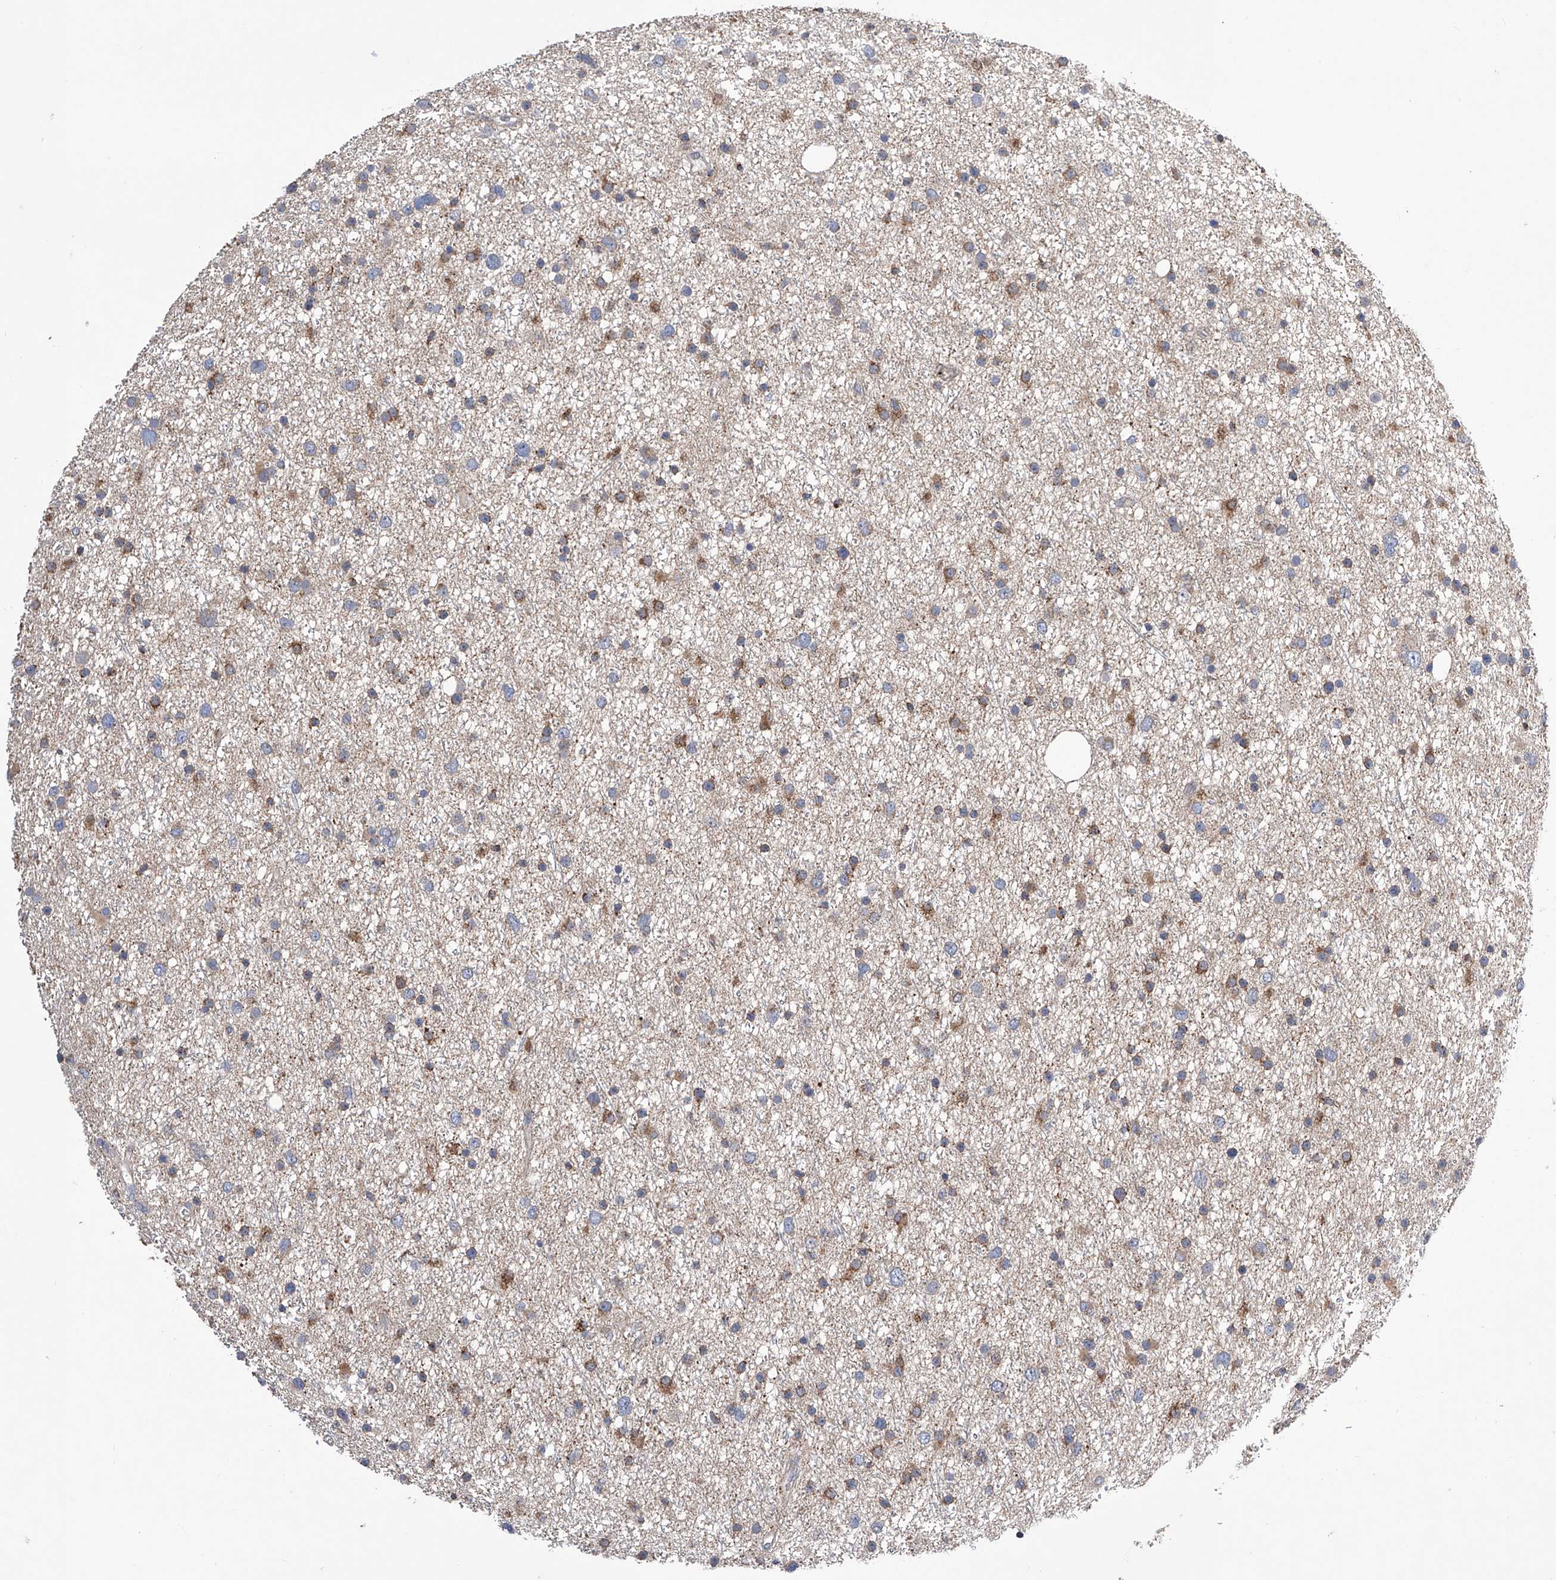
{"staining": {"intensity": "negative", "quantity": "none", "location": "none"}, "tissue": "glioma", "cell_type": "Tumor cells", "image_type": "cancer", "snomed": [{"axis": "morphology", "description": "Glioma, malignant, Low grade"}, {"axis": "topography", "description": "Cerebral cortex"}], "caption": "A histopathology image of human glioma is negative for staining in tumor cells.", "gene": "SPATA20", "patient": {"sex": "female", "age": 39}}